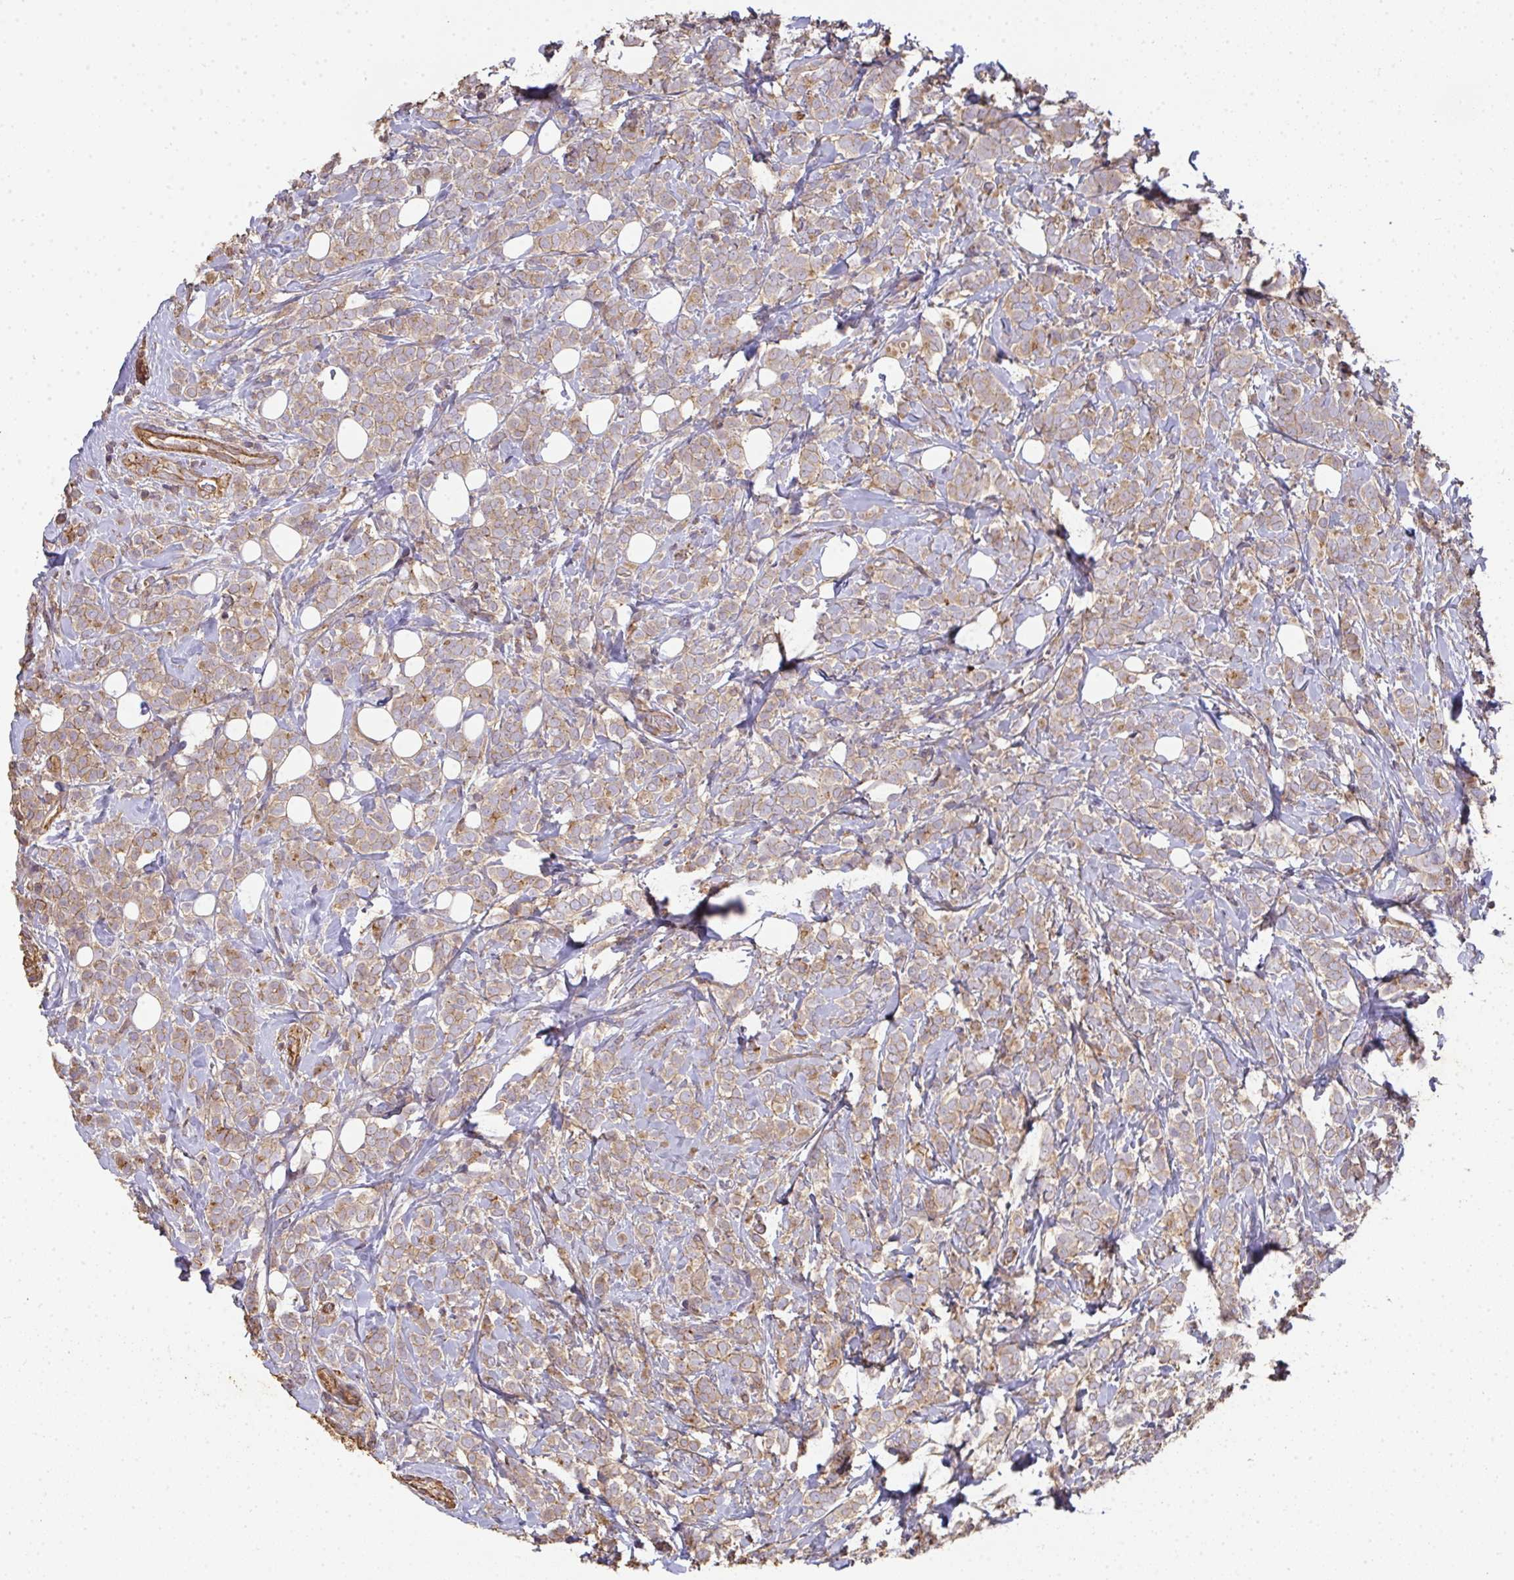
{"staining": {"intensity": "weak", "quantity": ">75%", "location": "cytoplasmic/membranous"}, "tissue": "breast cancer", "cell_type": "Tumor cells", "image_type": "cancer", "snomed": [{"axis": "morphology", "description": "Lobular carcinoma"}, {"axis": "topography", "description": "Breast"}], "caption": "Breast lobular carcinoma stained for a protein demonstrates weak cytoplasmic/membranous positivity in tumor cells.", "gene": "TNMD", "patient": {"sex": "female", "age": 49}}